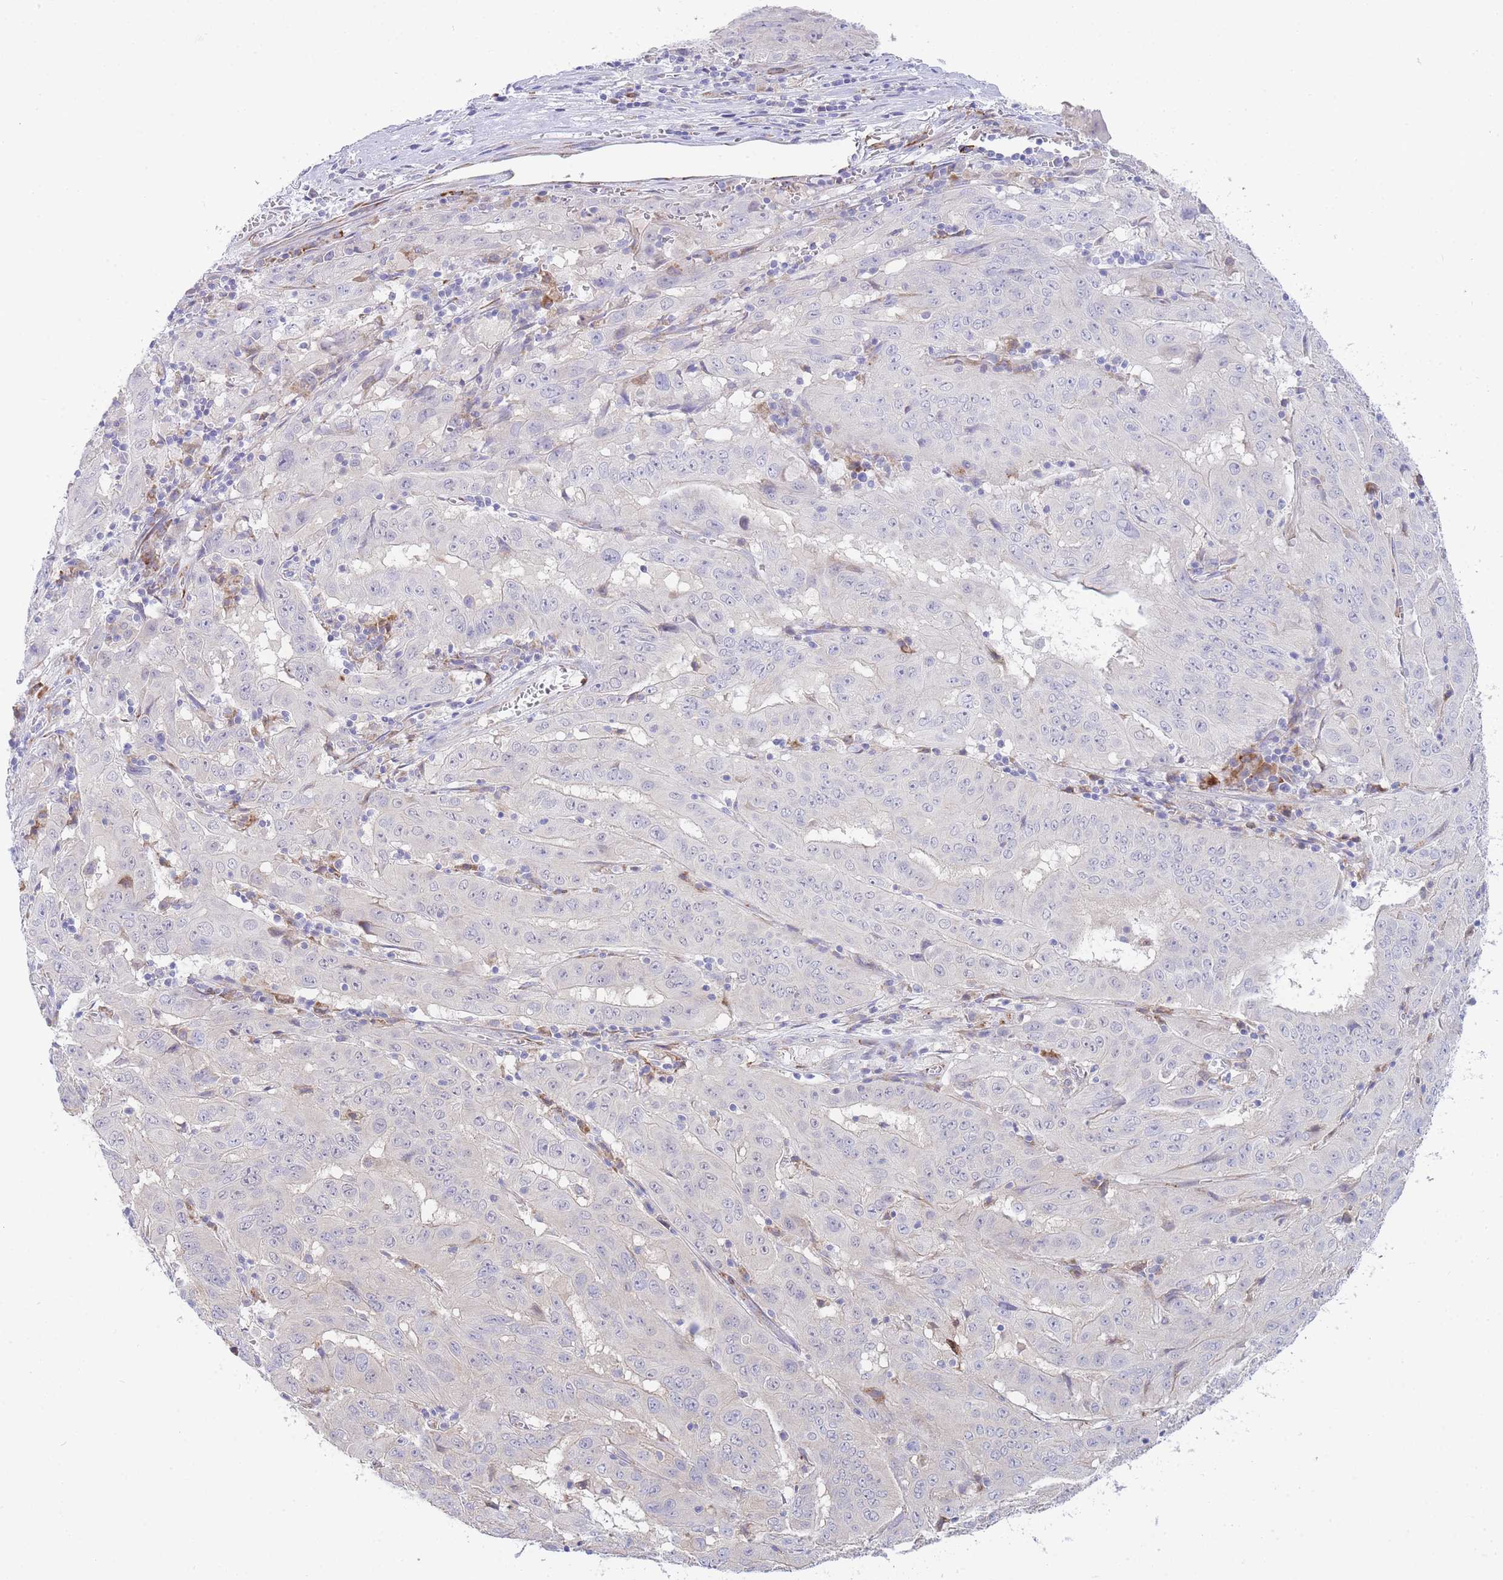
{"staining": {"intensity": "negative", "quantity": "none", "location": "none"}, "tissue": "pancreatic cancer", "cell_type": "Tumor cells", "image_type": "cancer", "snomed": [{"axis": "morphology", "description": "Adenocarcinoma, NOS"}, {"axis": "topography", "description": "Pancreas"}], "caption": "The immunohistochemistry histopathology image has no significant expression in tumor cells of pancreatic adenocarcinoma tissue.", "gene": "ZNF510", "patient": {"sex": "male", "age": 63}}